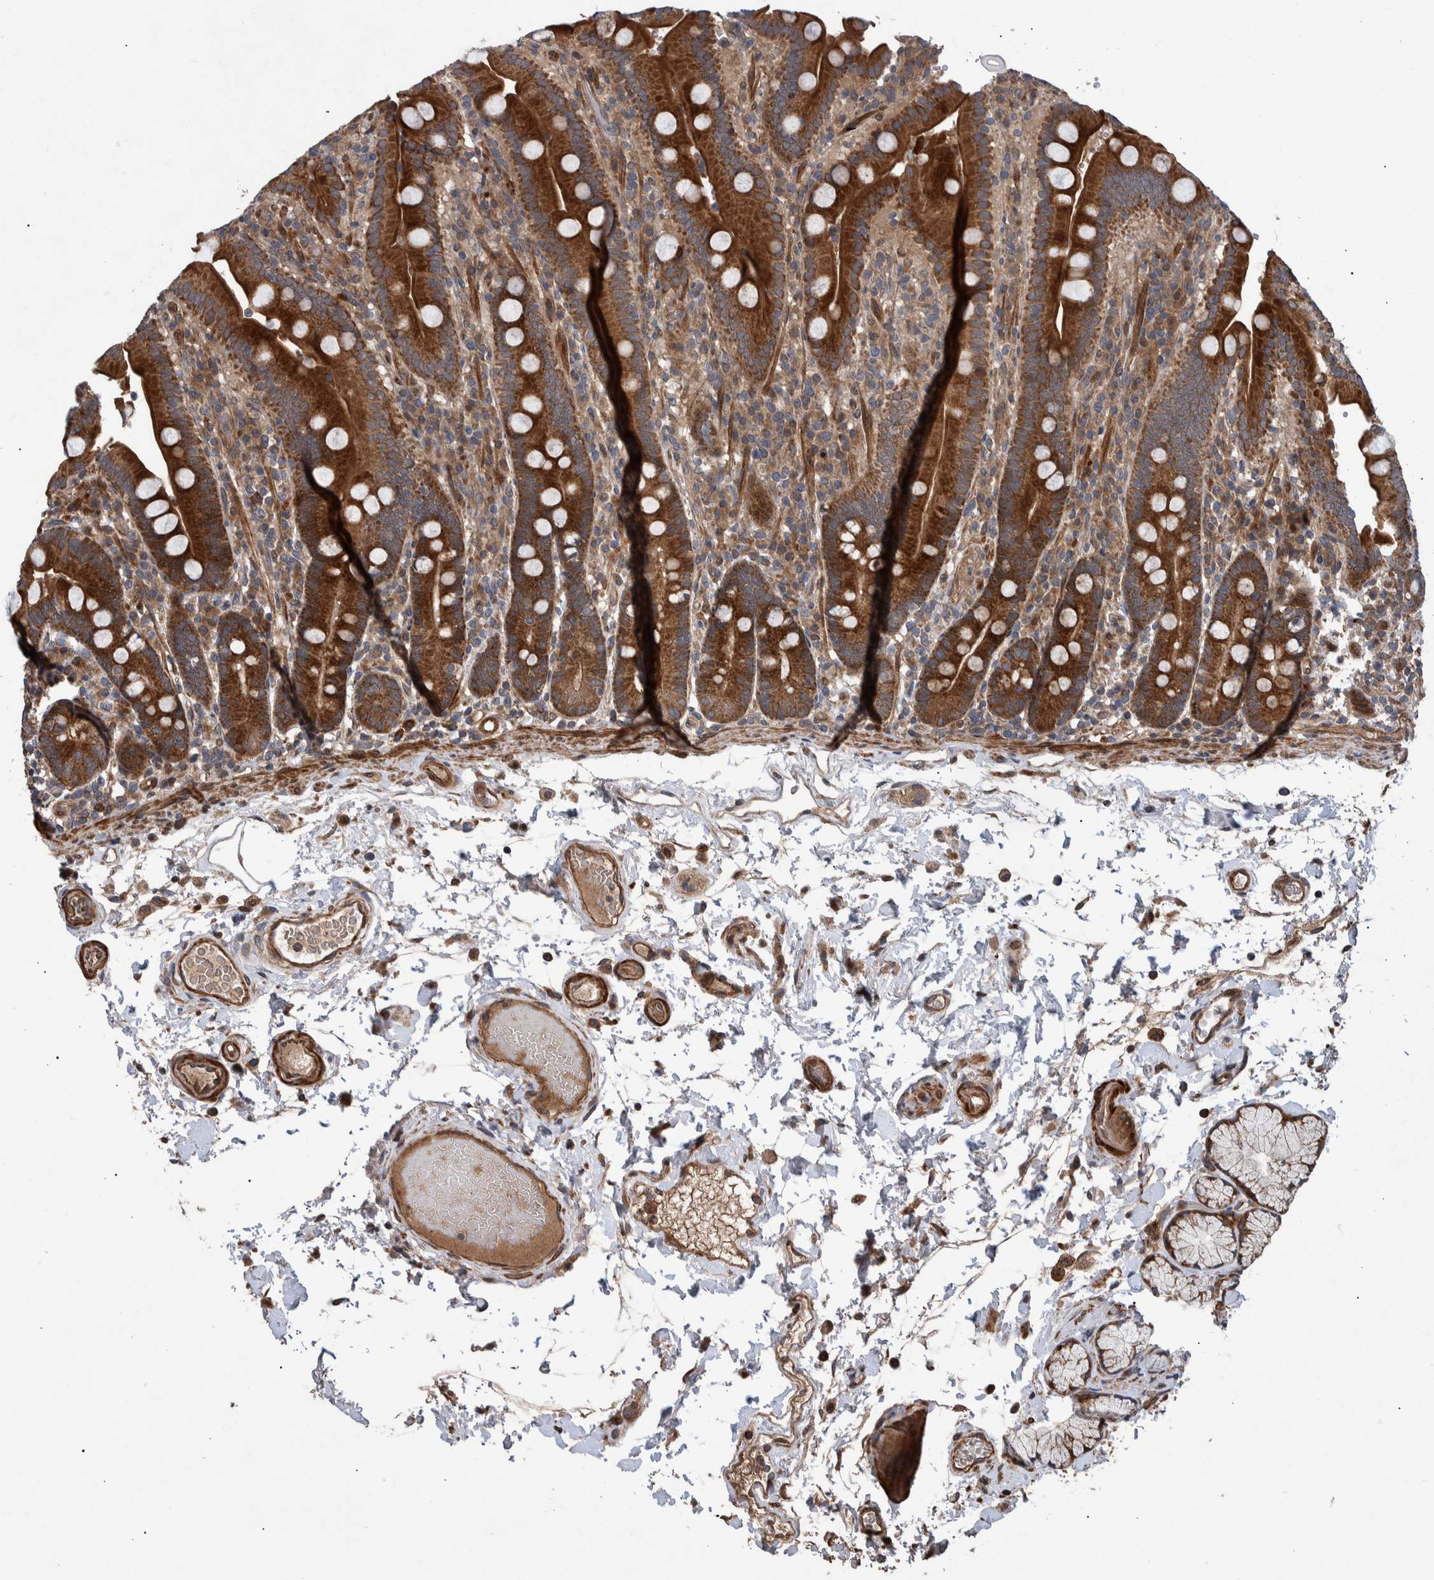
{"staining": {"intensity": "strong", "quantity": ">75%", "location": "cytoplasmic/membranous"}, "tissue": "duodenum", "cell_type": "Glandular cells", "image_type": "normal", "snomed": [{"axis": "morphology", "description": "Normal tissue, NOS"}, {"axis": "topography", "description": "Small intestine, NOS"}], "caption": "Strong cytoplasmic/membranous expression for a protein is identified in approximately >75% of glandular cells of unremarkable duodenum using IHC.", "gene": "B3GNTL1", "patient": {"sex": "female", "age": 71}}